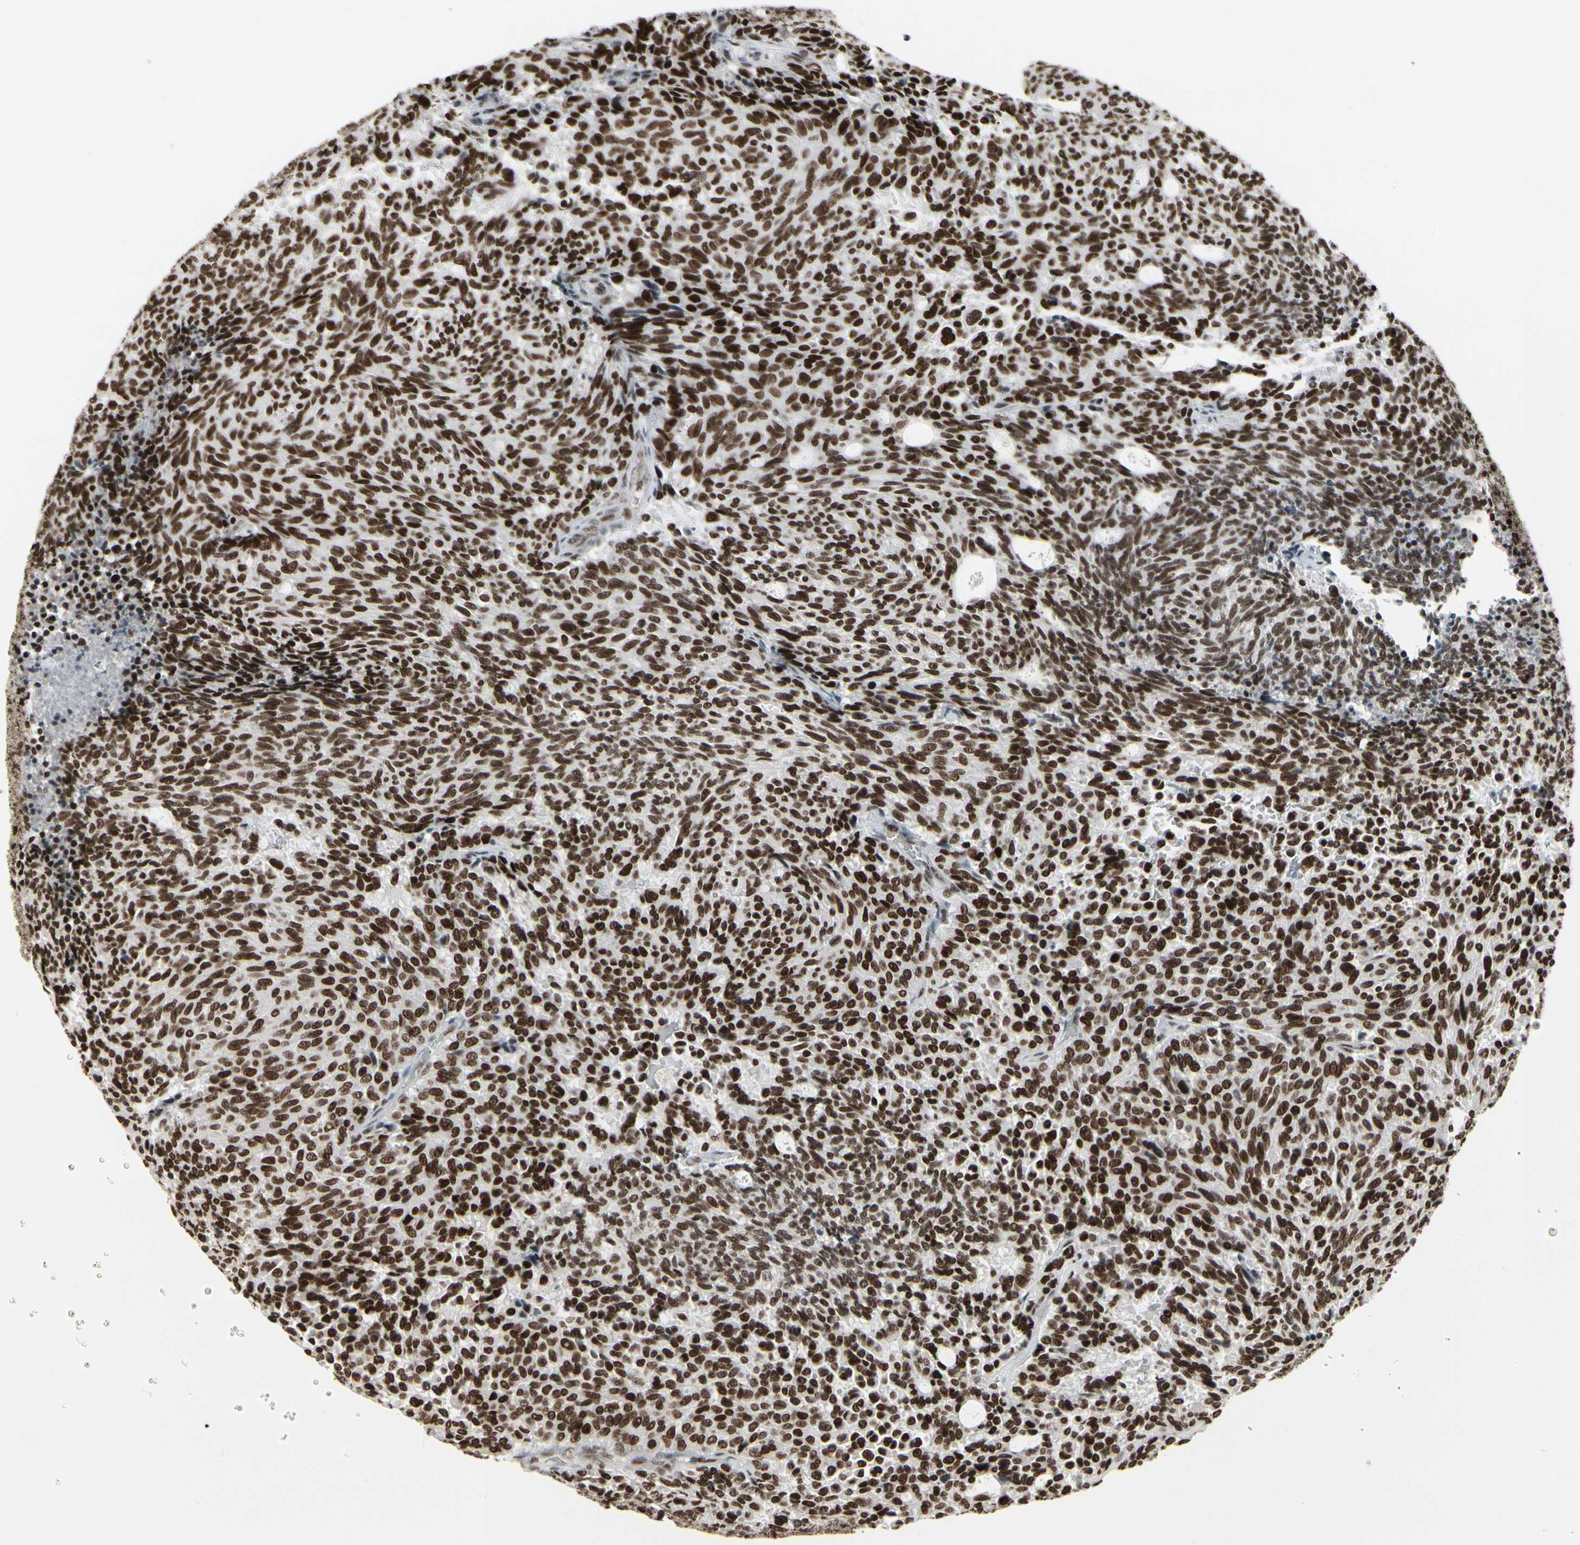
{"staining": {"intensity": "strong", "quantity": ">75%", "location": "nuclear"}, "tissue": "carcinoid", "cell_type": "Tumor cells", "image_type": "cancer", "snomed": [{"axis": "morphology", "description": "Carcinoid, malignant, NOS"}, {"axis": "topography", "description": "Pancreas"}], "caption": "Strong nuclear protein positivity is appreciated in about >75% of tumor cells in carcinoid (malignant). Nuclei are stained in blue.", "gene": "HMG20A", "patient": {"sex": "female", "age": 54}}